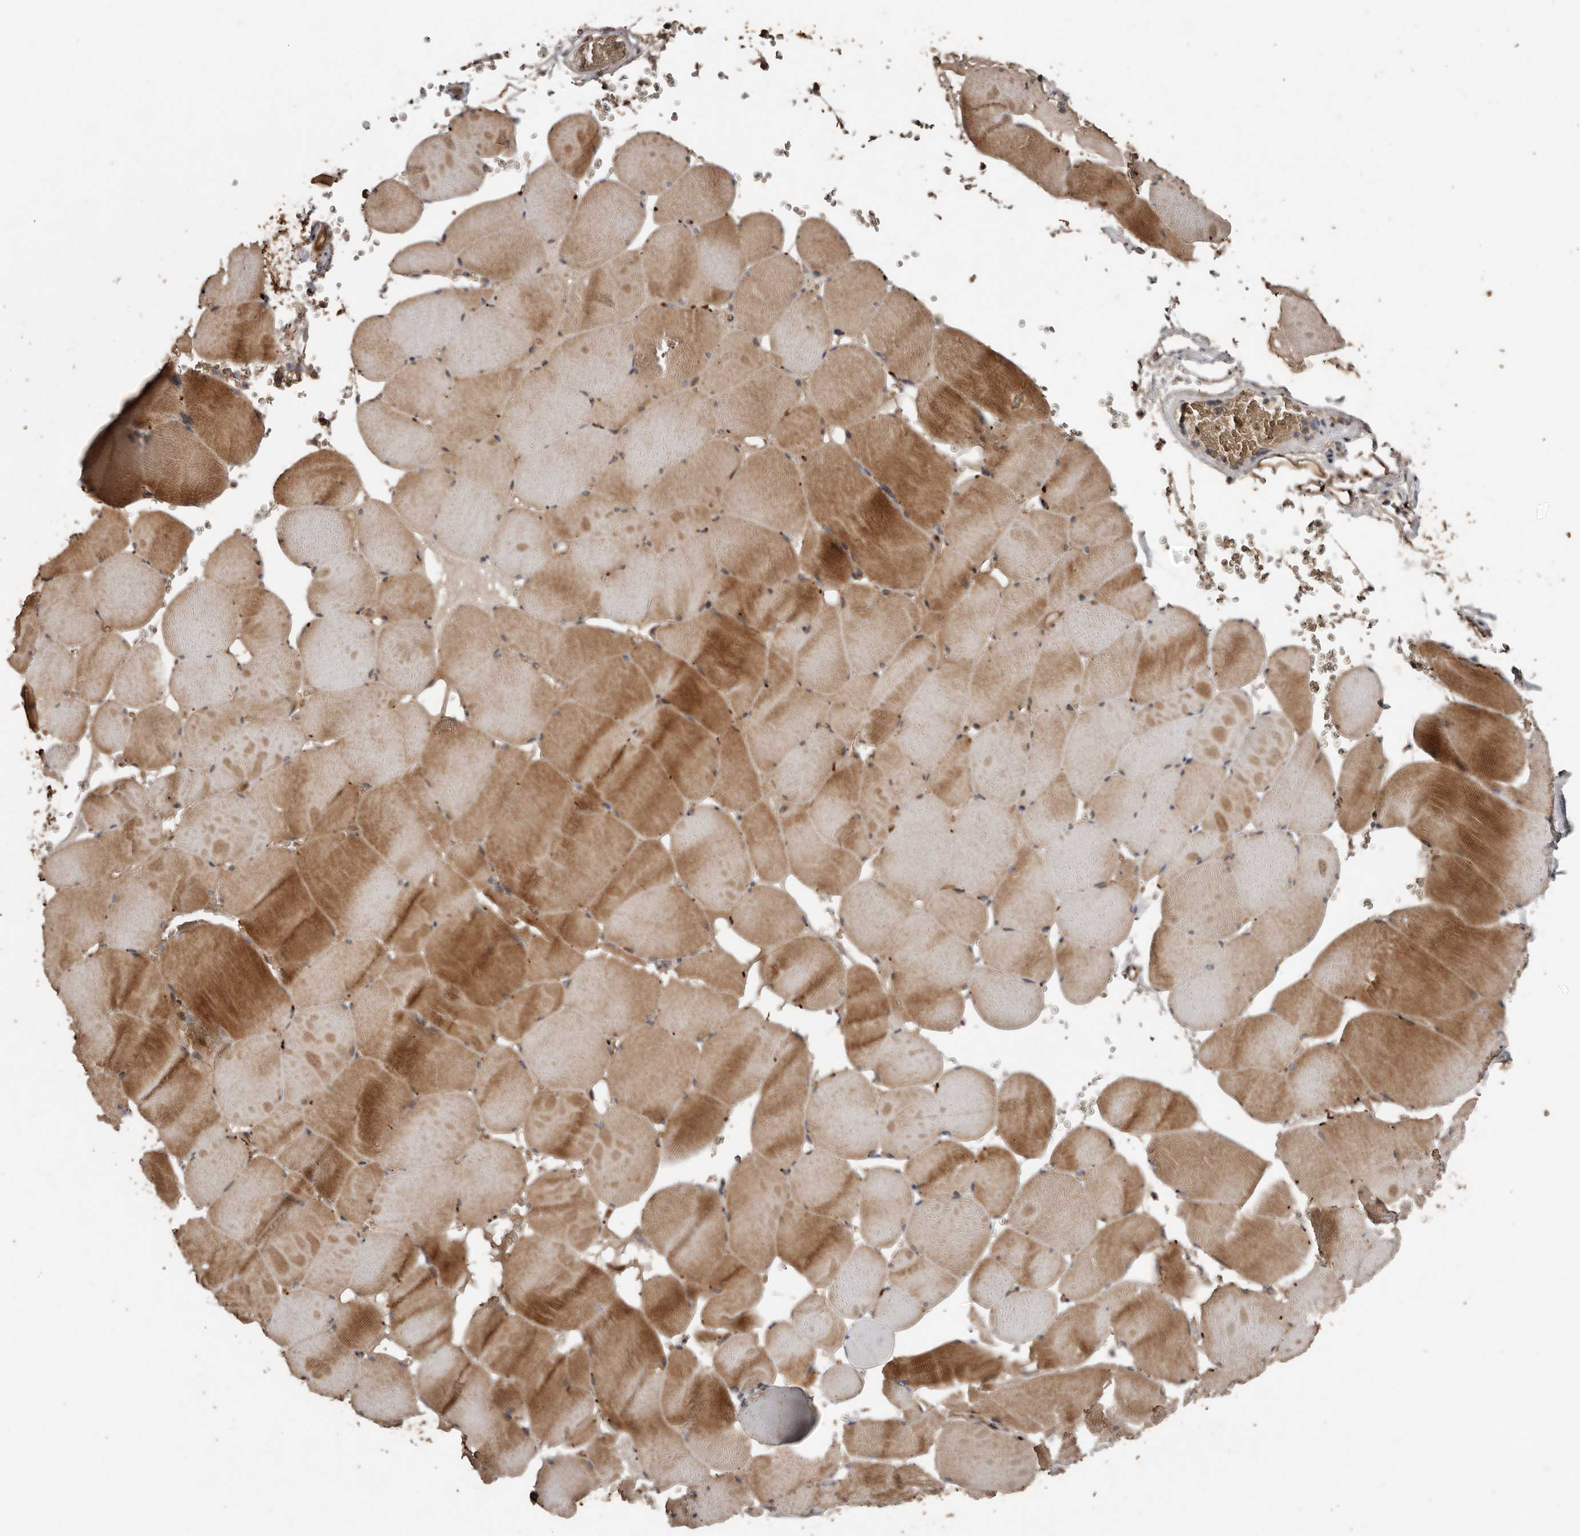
{"staining": {"intensity": "moderate", "quantity": ">75%", "location": "cytoplasmic/membranous"}, "tissue": "skeletal muscle", "cell_type": "Myocytes", "image_type": "normal", "snomed": [{"axis": "morphology", "description": "Normal tissue, NOS"}, {"axis": "topography", "description": "Skeletal muscle"}], "caption": "Skeletal muscle stained for a protein (brown) reveals moderate cytoplasmic/membranous positive expression in approximately >75% of myocytes.", "gene": "RANBP17", "patient": {"sex": "male", "age": 62}}